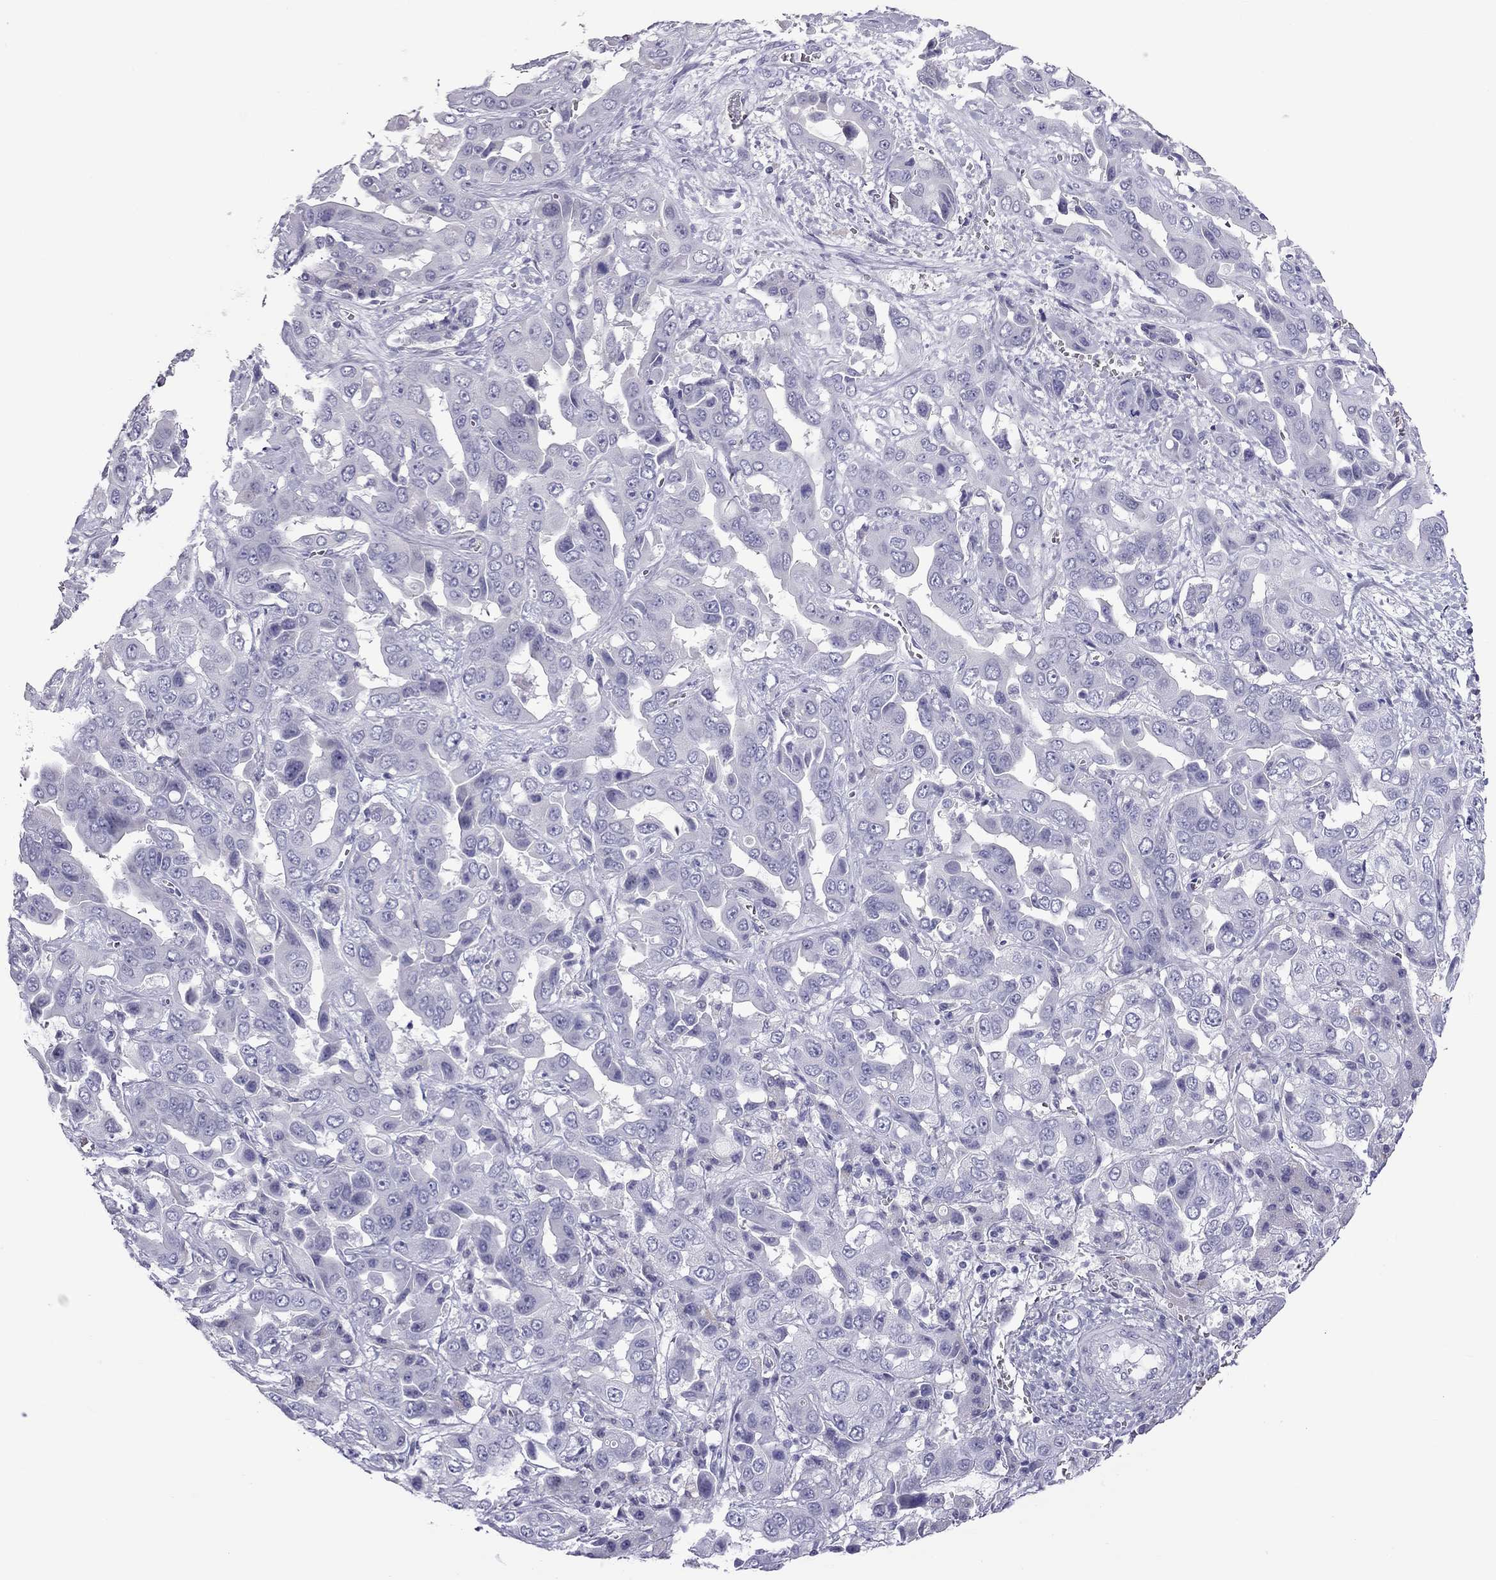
{"staining": {"intensity": "negative", "quantity": "none", "location": "none"}, "tissue": "liver cancer", "cell_type": "Tumor cells", "image_type": "cancer", "snomed": [{"axis": "morphology", "description": "Cholangiocarcinoma"}, {"axis": "topography", "description": "Liver"}], "caption": "A micrograph of human liver cancer is negative for staining in tumor cells. (Brightfield microscopy of DAB immunohistochemistry (IHC) at high magnification).", "gene": "TEX14", "patient": {"sex": "female", "age": 52}}